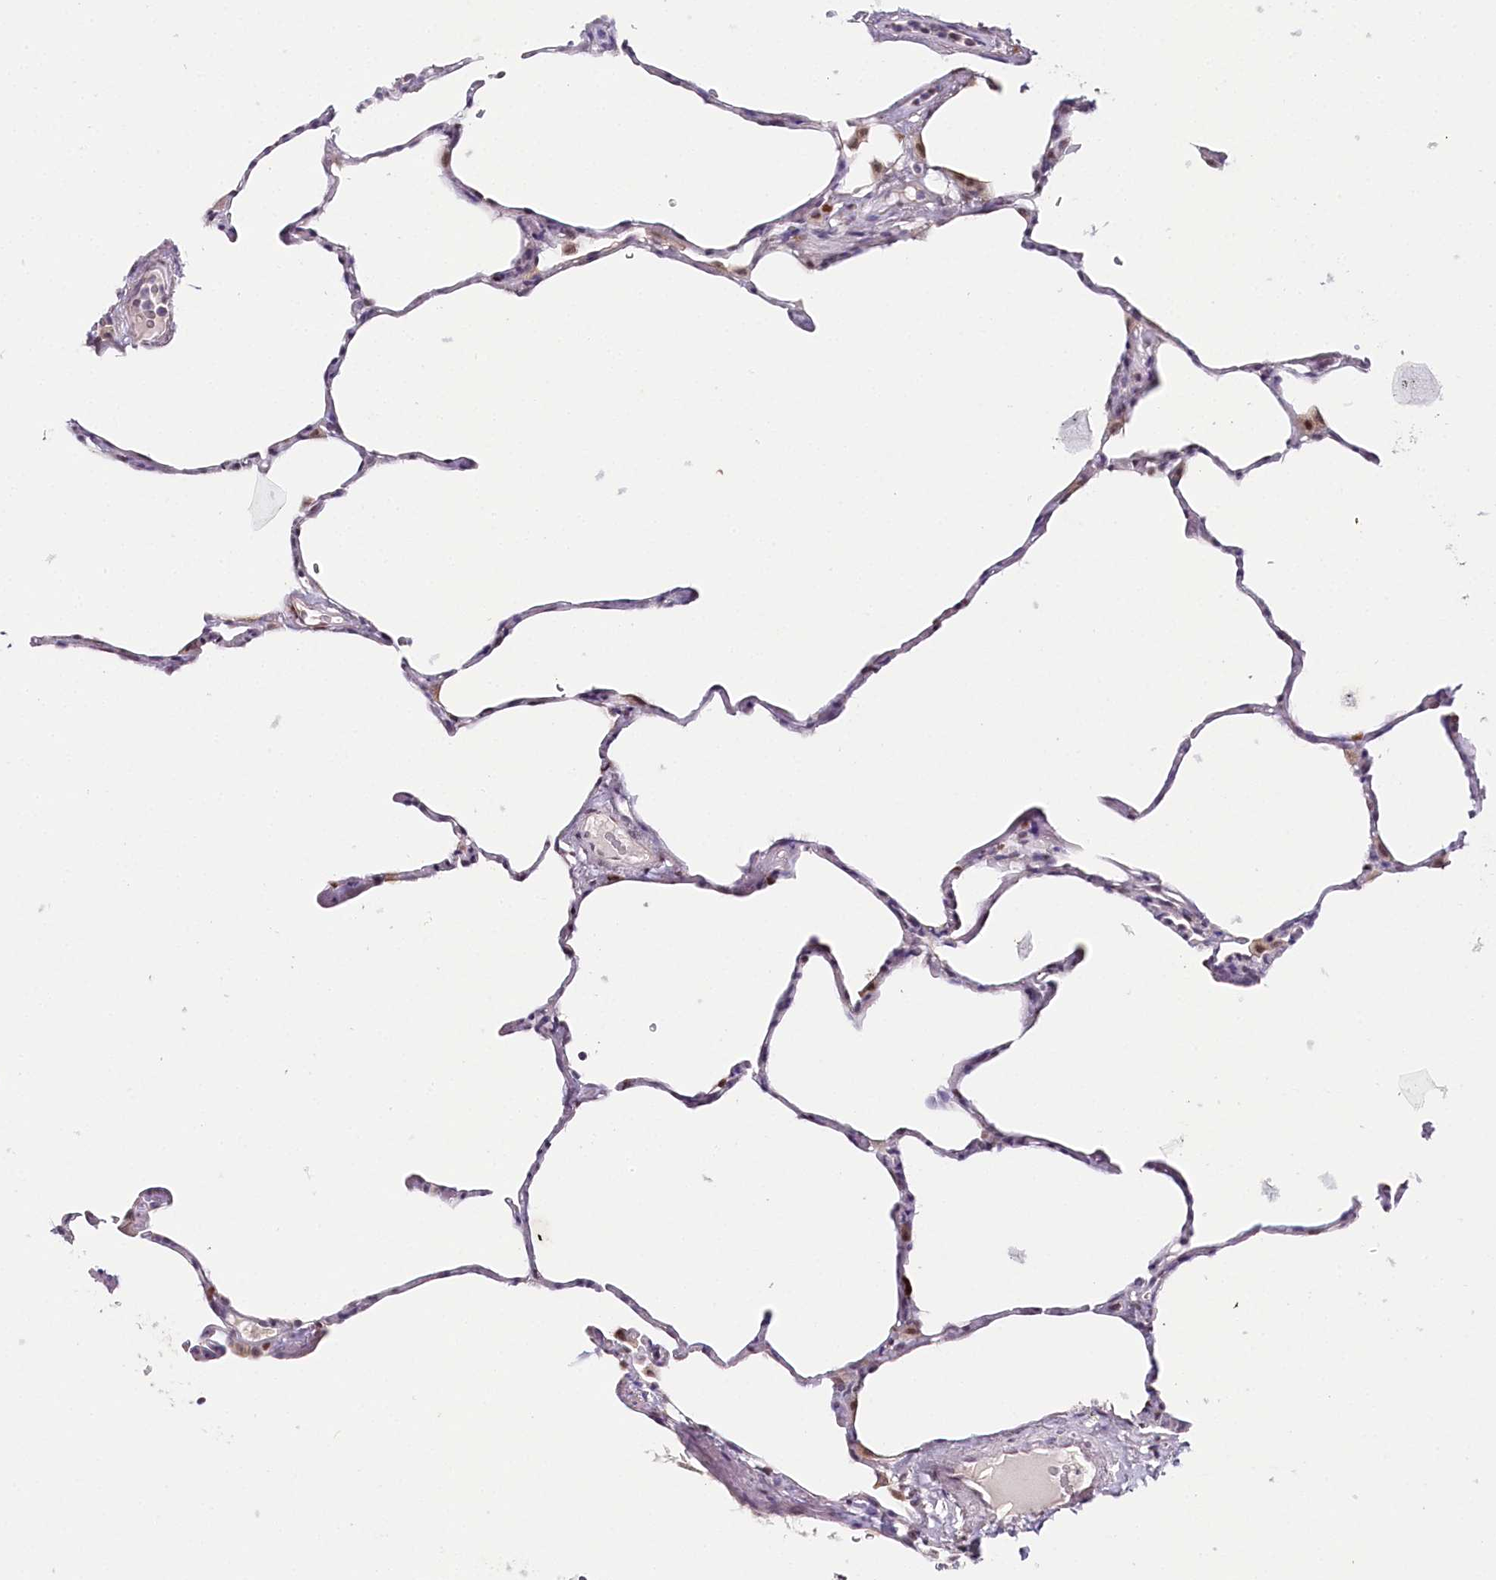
{"staining": {"intensity": "negative", "quantity": "none", "location": "none"}, "tissue": "lung", "cell_type": "Alveolar cells", "image_type": "normal", "snomed": [{"axis": "morphology", "description": "Normal tissue, NOS"}, {"axis": "topography", "description": "Lung"}], "caption": "Immunohistochemical staining of benign human lung reveals no significant expression in alveolar cells. (Brightfield microscopy of DAB (3,3'-diaminobenzidine) immunohistochemistry at high magnification).", "gene": "TP53", "patient": {"sex": "male", "age": 65}}